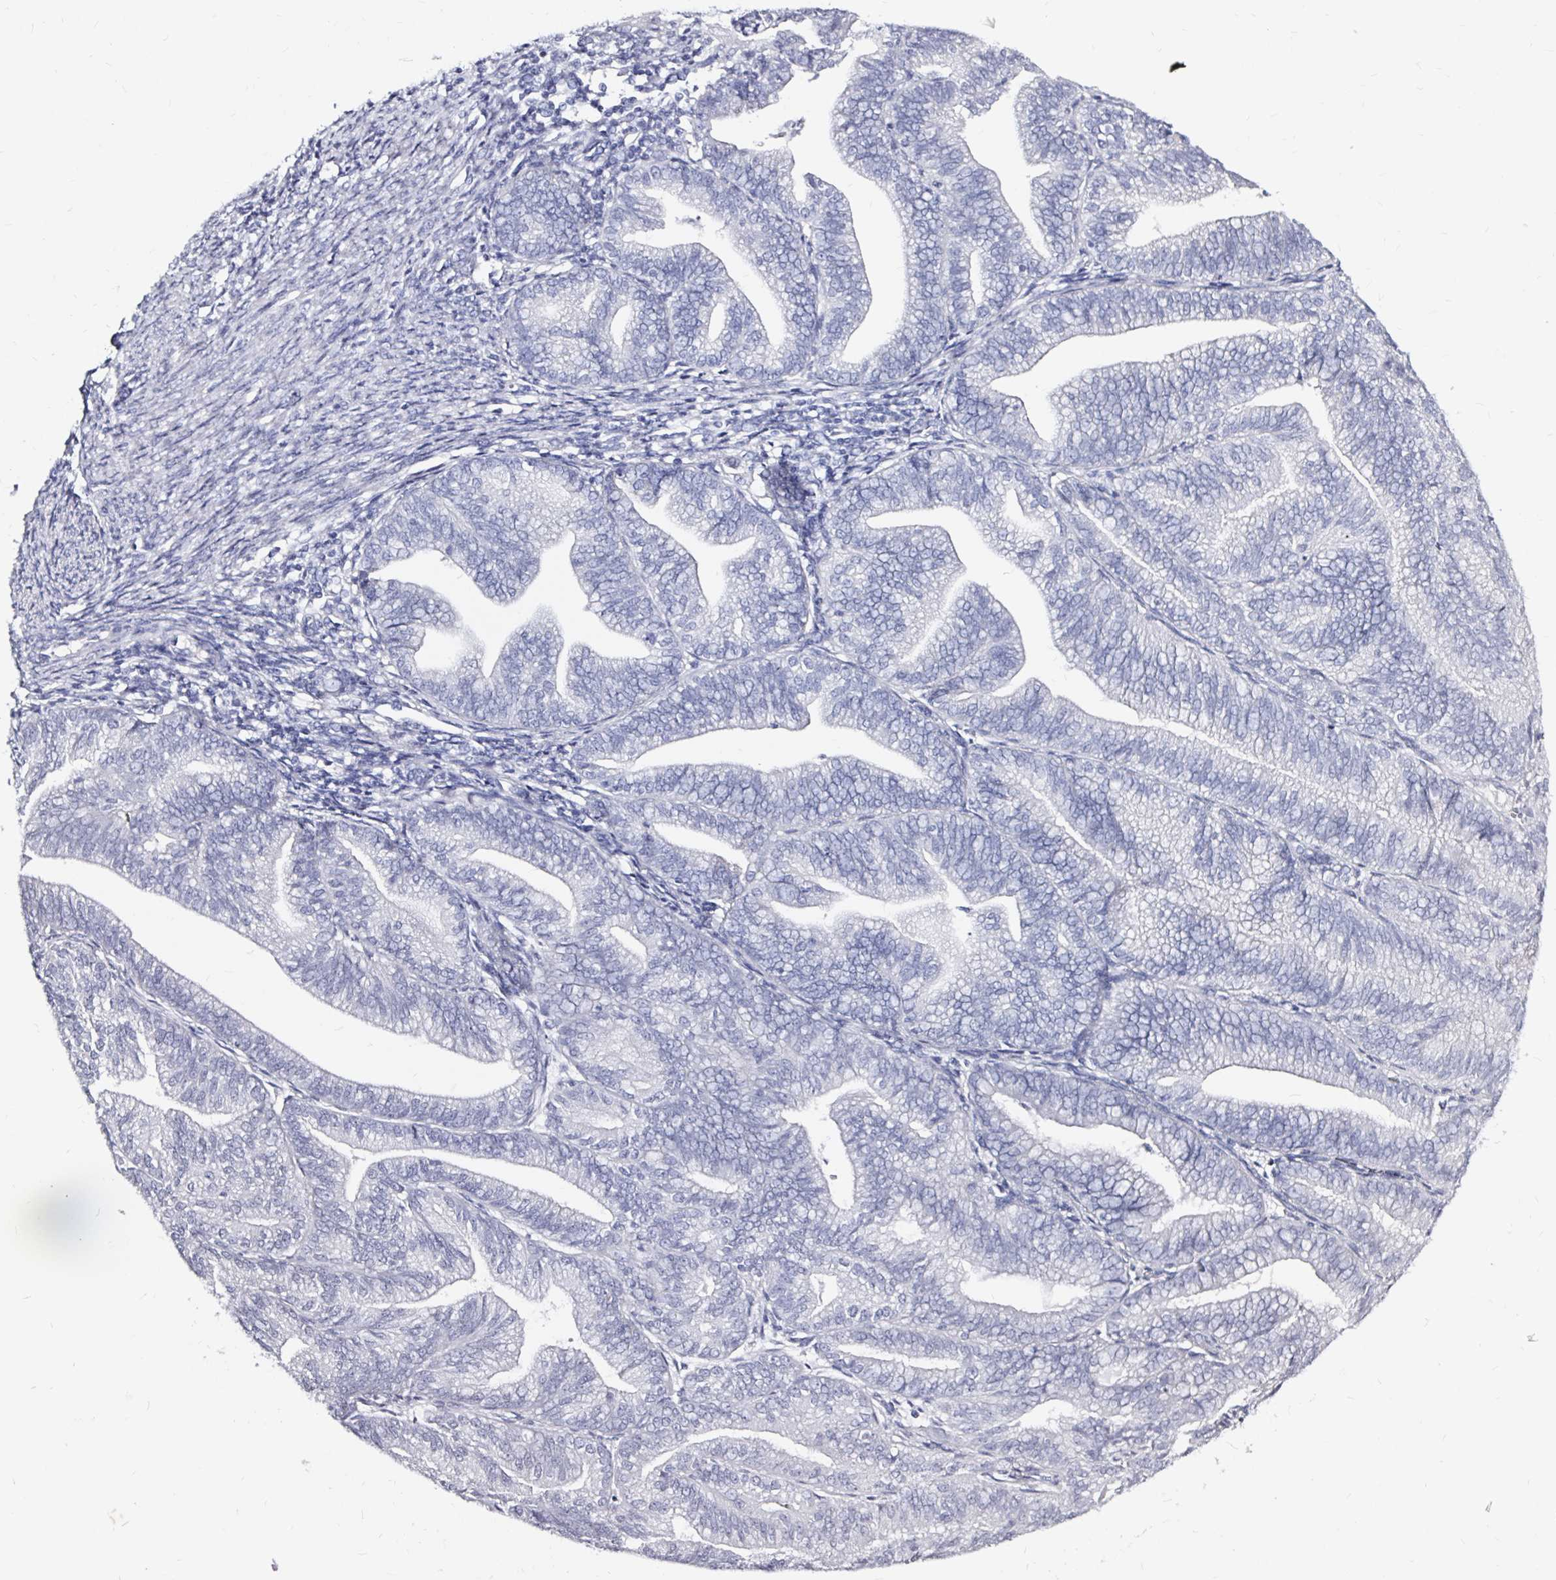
{"staining": {"intensity": "negative", "quantity": "none", "location": "none"}, "tissue": "endometrial cancer", "cell_type": "Tumor cells", "image_type": "cancer", "snomed": [{"axis": "morphology", "description": "Adenocarcinoma, NOS"}, {"axis": "topography", "description": "Endometrium"}], "caption": "The image reveals no staining of tumor cells in endometrial adenocarcinoma.", "gene": "LUZP4", "patient": {"sex": "female", "age": 70}}